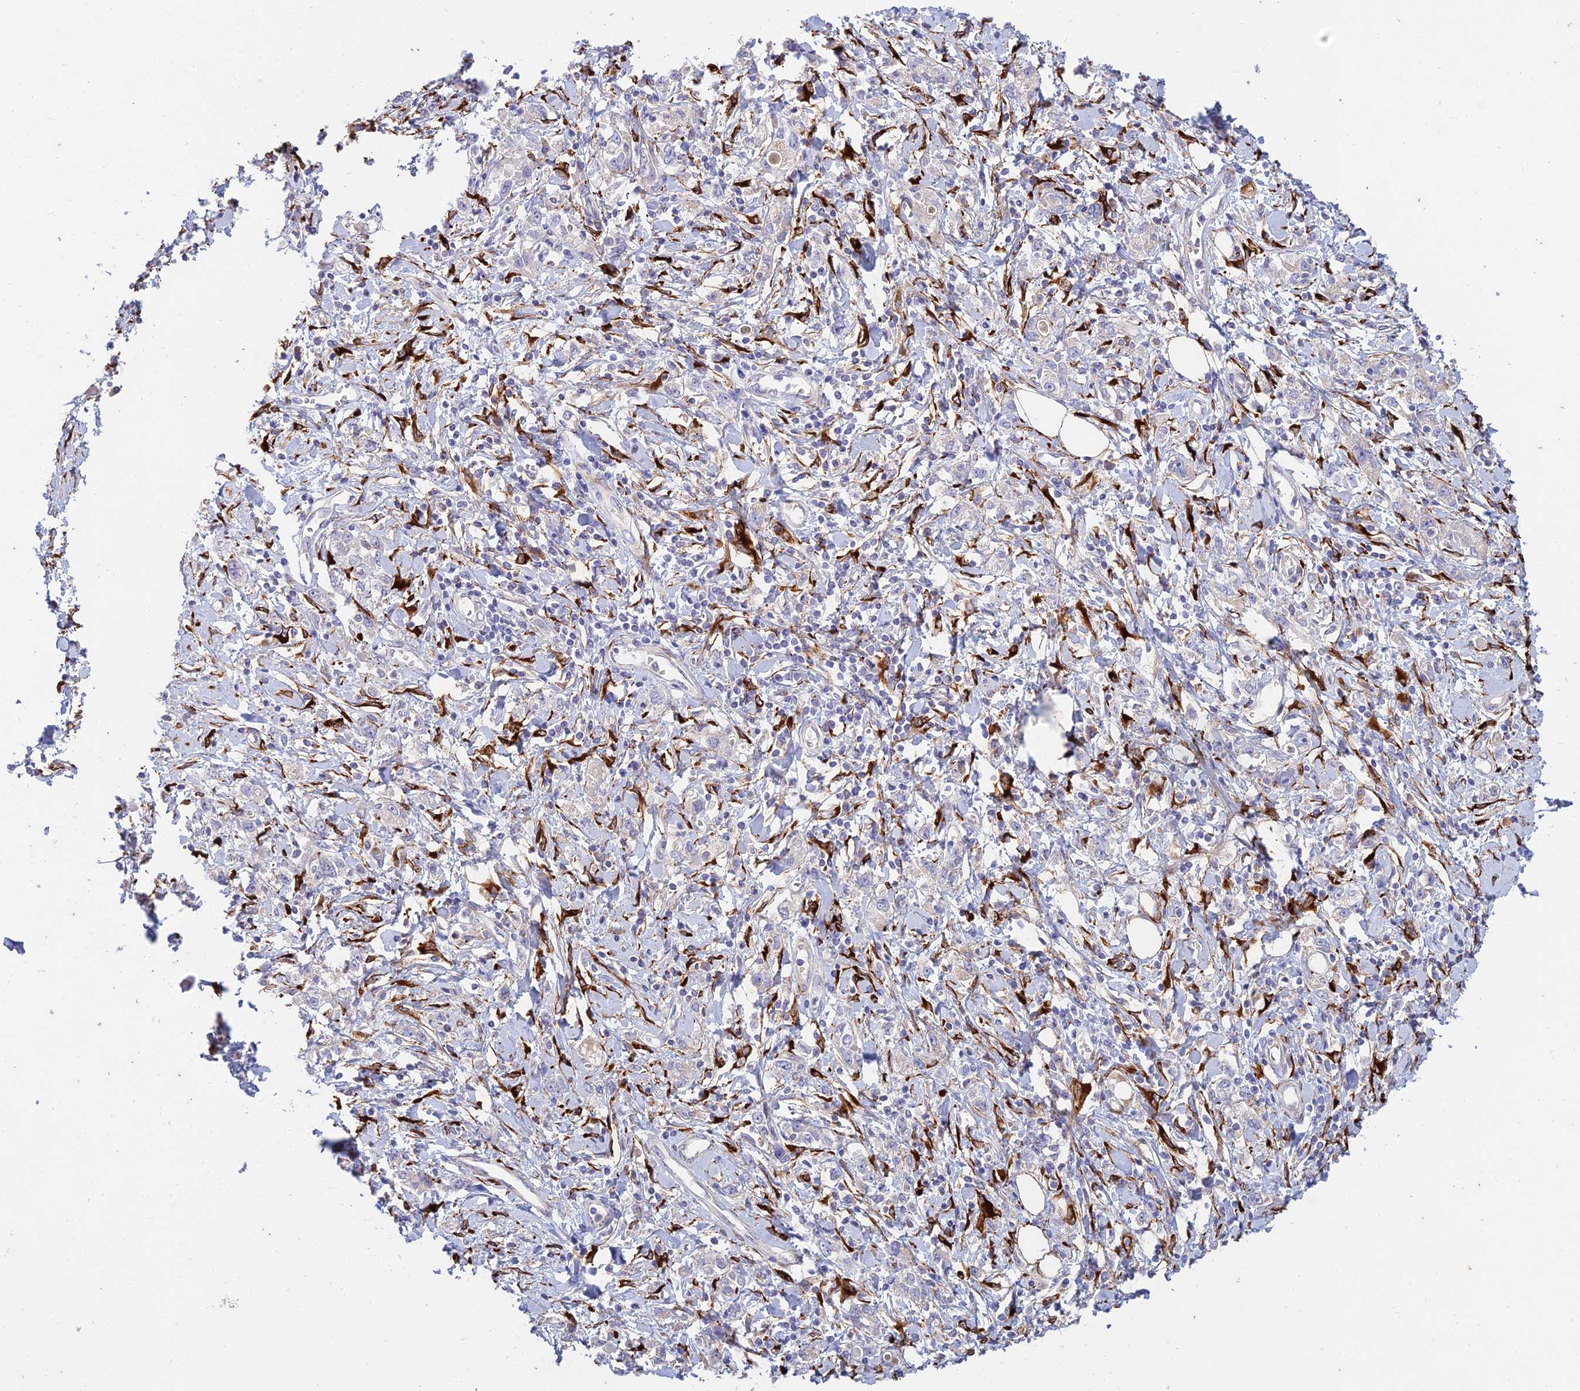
{"staining": {"intensity": "negative", "quantity": "none", "location": "none"}, "tissue": "stomach cancer", "cell_type": "Tumor cells", "image_type": "cancer", "snomed": [{"axis": "morphology", "description": "Adenocarcinoma, NOS"}, {"axis": "topography", "description": "Stomach"}], "caption": "This is an immunohistochemistry (IHC) image of stomach adenocarcinoma. There is no expression in tumor cells.", "gene": "RCN3", "patient": {"sex": "female", "age": 76}}